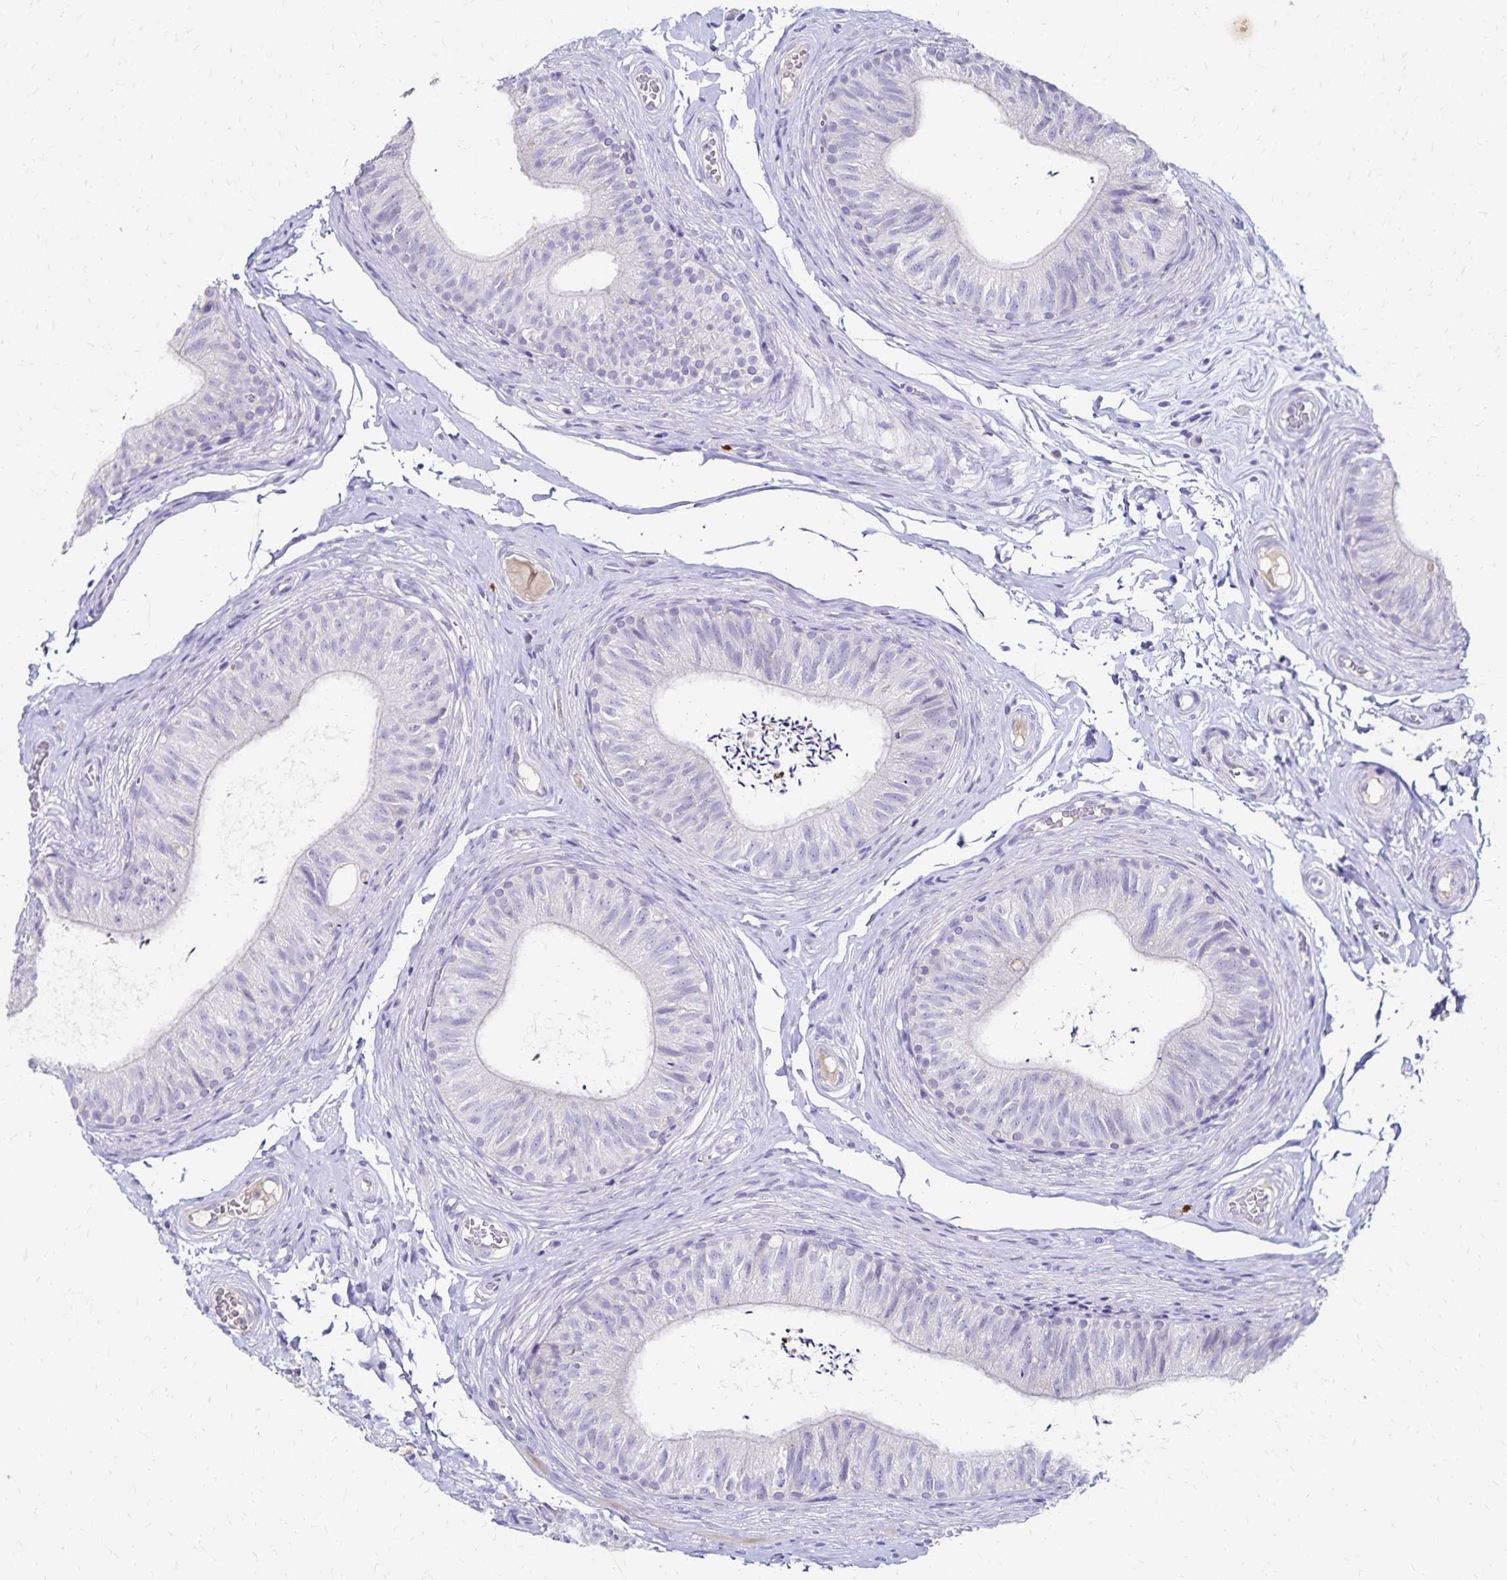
{"staining": {"intensity": "negative", "quantity": "none", "location": "none"}, "tissue": "epididymis", "cell_type": "Glandular cells", "image_type": "normal", "snomed": [{"axis": "morphology", "description": "Normal tissue, NOS"}, {"axis": "topography", "description": "Epididymis, spermatic cord, NOS"}, {"axis": "topography", "description": "Epididymis"}, {"axis": "topography", "description": "Peripheral nerve tissue"}], "caption": "Immunohistochemical staining of normal human epididymis displays no significant positivity in glandular cells.", "gene": "PAX5", "patient": {"sex": "male", "age": 29}}